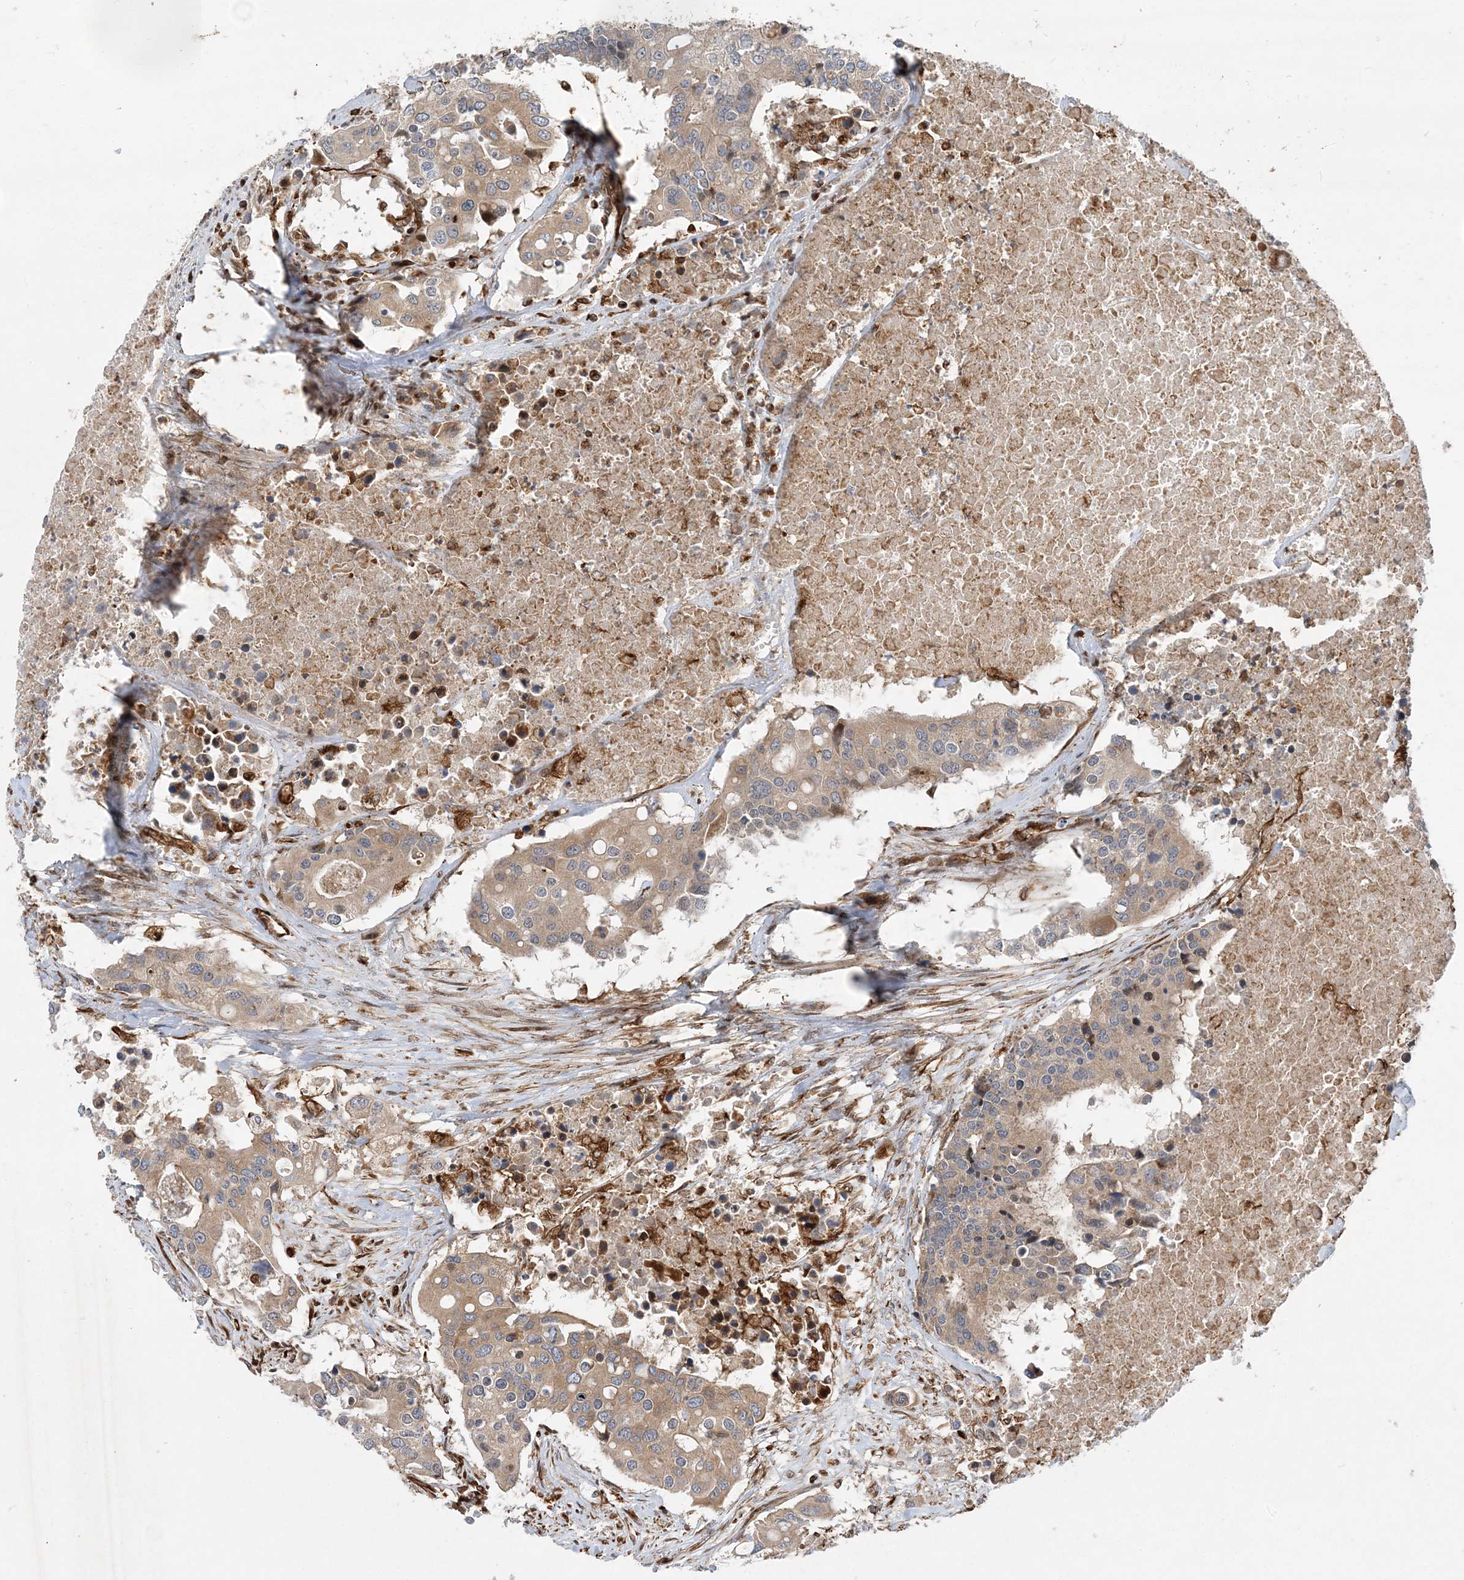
{"staining": {"intensity": "moderate", "quantity": ">75%", "location": "cytoplasmic/membranous"}, "tissue": "colorectal cancer", "cell_type": "Tumor cells", "image_type": "cancer", "snomed": [{"axis": "morphology", "description": "Adenocarcinoma, NOS"}, {"axis": "topography", "description": "Colon"}], "caption": "A photomicrograph of human adenocarcinoma (colorectal) stained for a protein exhibits moderate cytoplasmic/membranous brown staining in tumor cells.", "gene": "FAM114A2", "patient": {"sex": "male", "age": 77}}